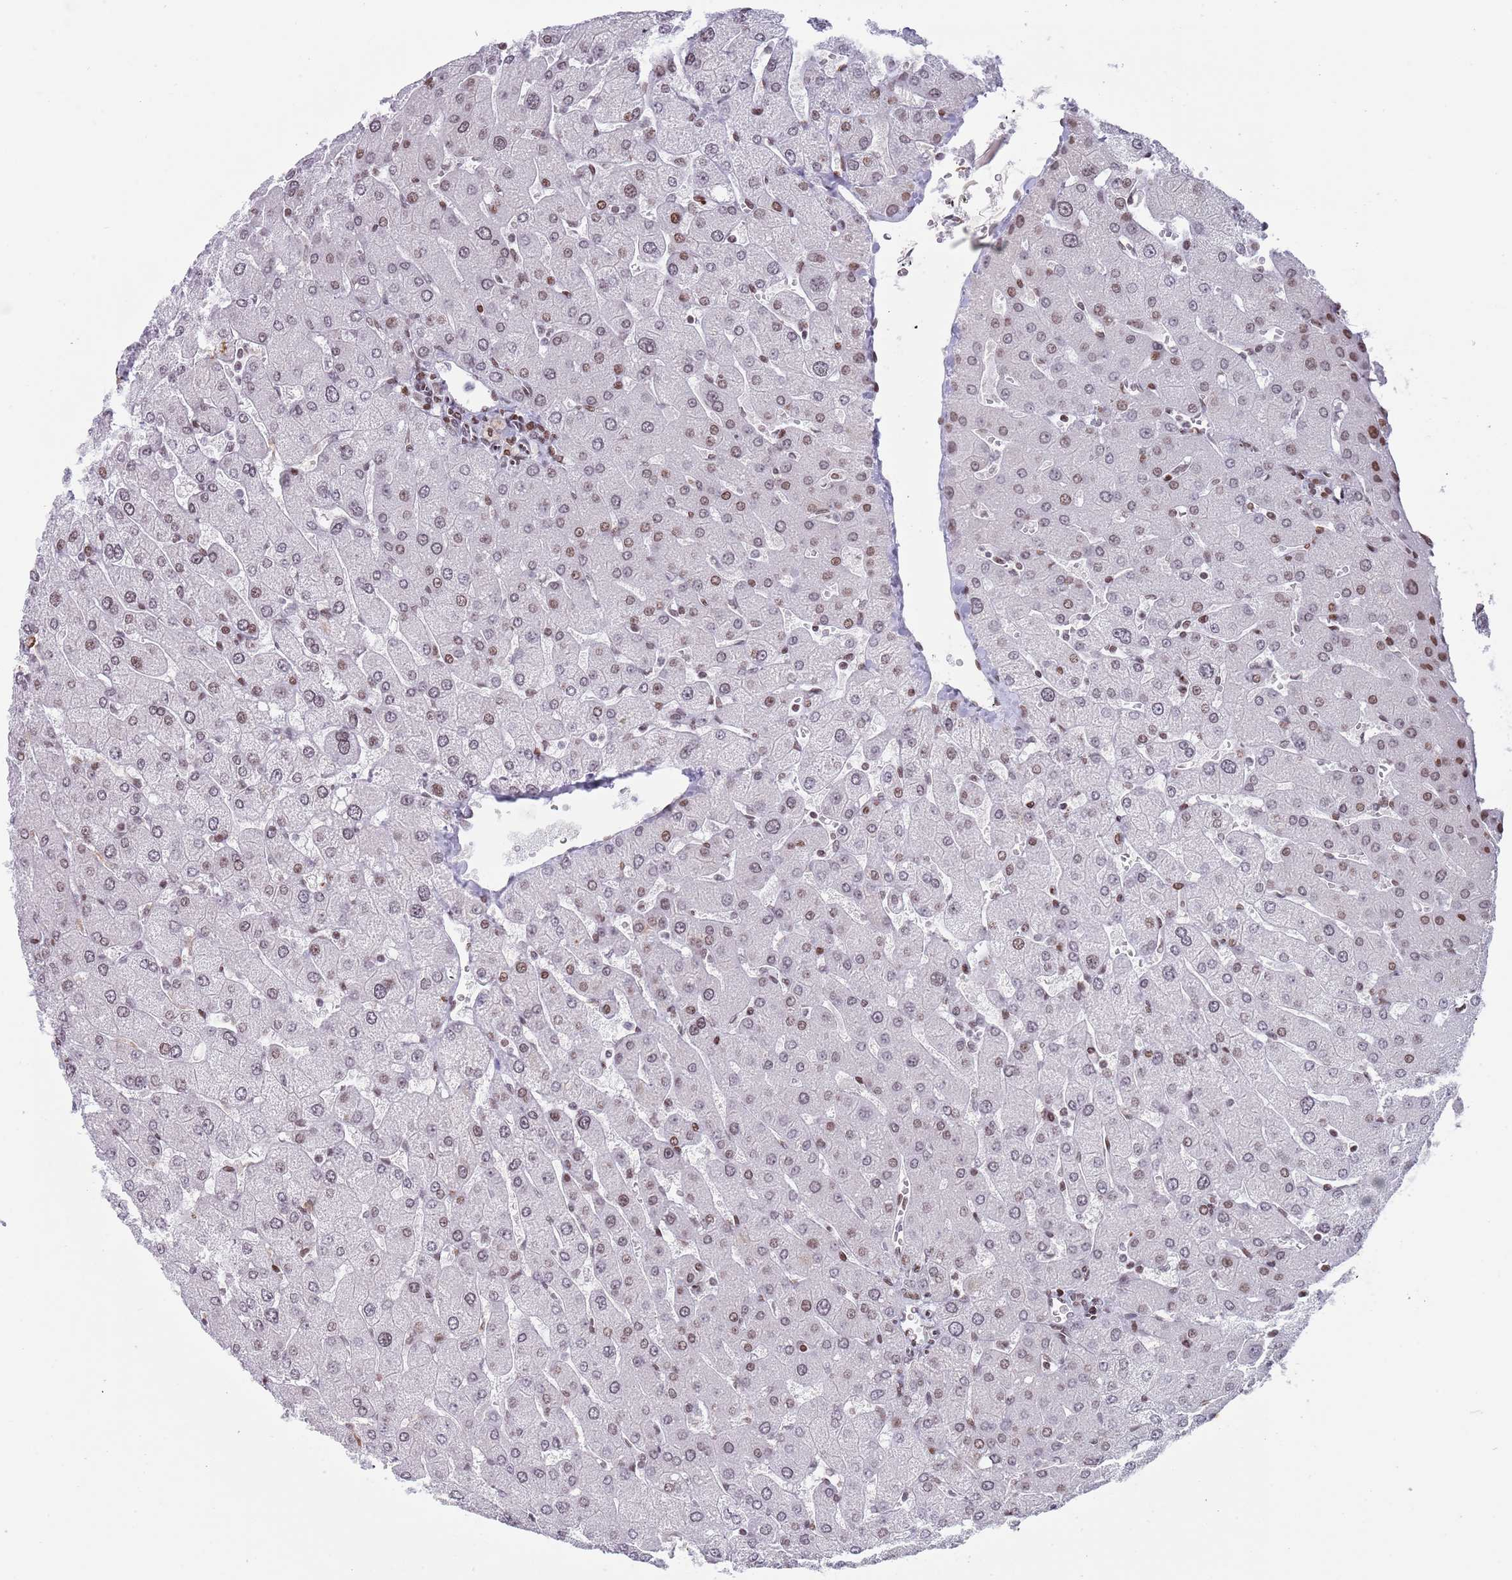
{"staining": {"intensity": "moderate", "quantity": "25%-75%", "location": "nuclear"}, "tissue": "liver", "cell_type": "Cholangiocytes", "image_type": "normal", "snomed": [{"axis": "morphology", "description": "Normal tissue, NOS"}, {"axis": "topography", "description": "Liver"}], "caption": "DAB (3,3'-diaminobenzidine) immunohistochemical staining of normal liver exhibits moderate nuclear protein expression in approximately 25%-75% of cholangiocytes.", "gene": "ENSG00000285547", "patient": {"sex": "male", "age": 55}}